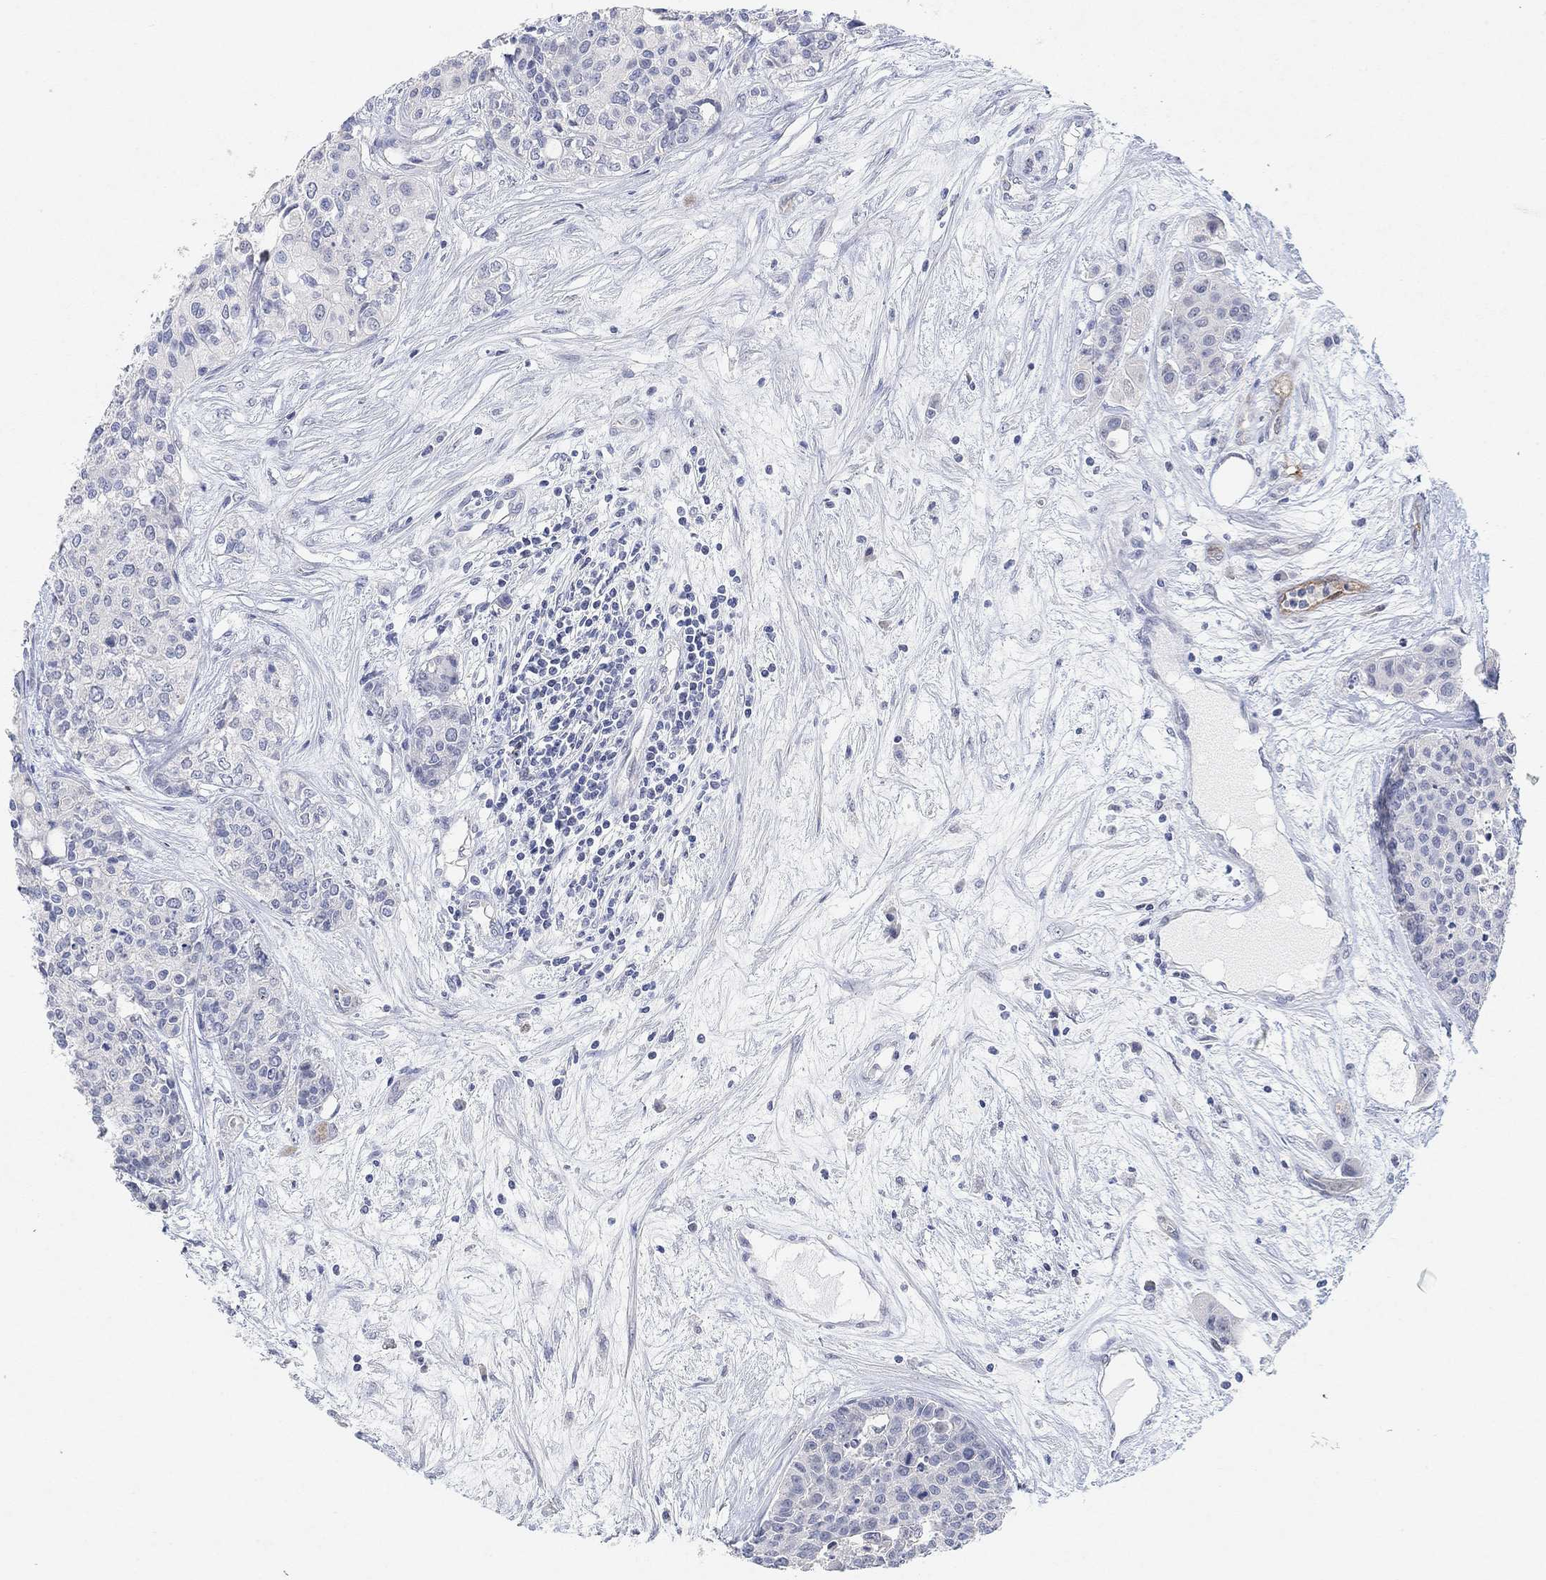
{"staining": {"intensity": "negative", "quantity": "none", "location": "none"}, "tissue": "carcinoid", "cell_type": "Tumor cells", "image_type": "cancer", "snomed": [{"axis": "morphology", "description": "Carcinoid, malignant, NOS"}, {"axis": "topography", "description": "Colon"}], "caption": "Immunohistochemistry (IHC) of carcinoid demonstrates no expression in tumor cells.", "gene": "VAT1L", "patient": {"sex": "male", "age": 81}}